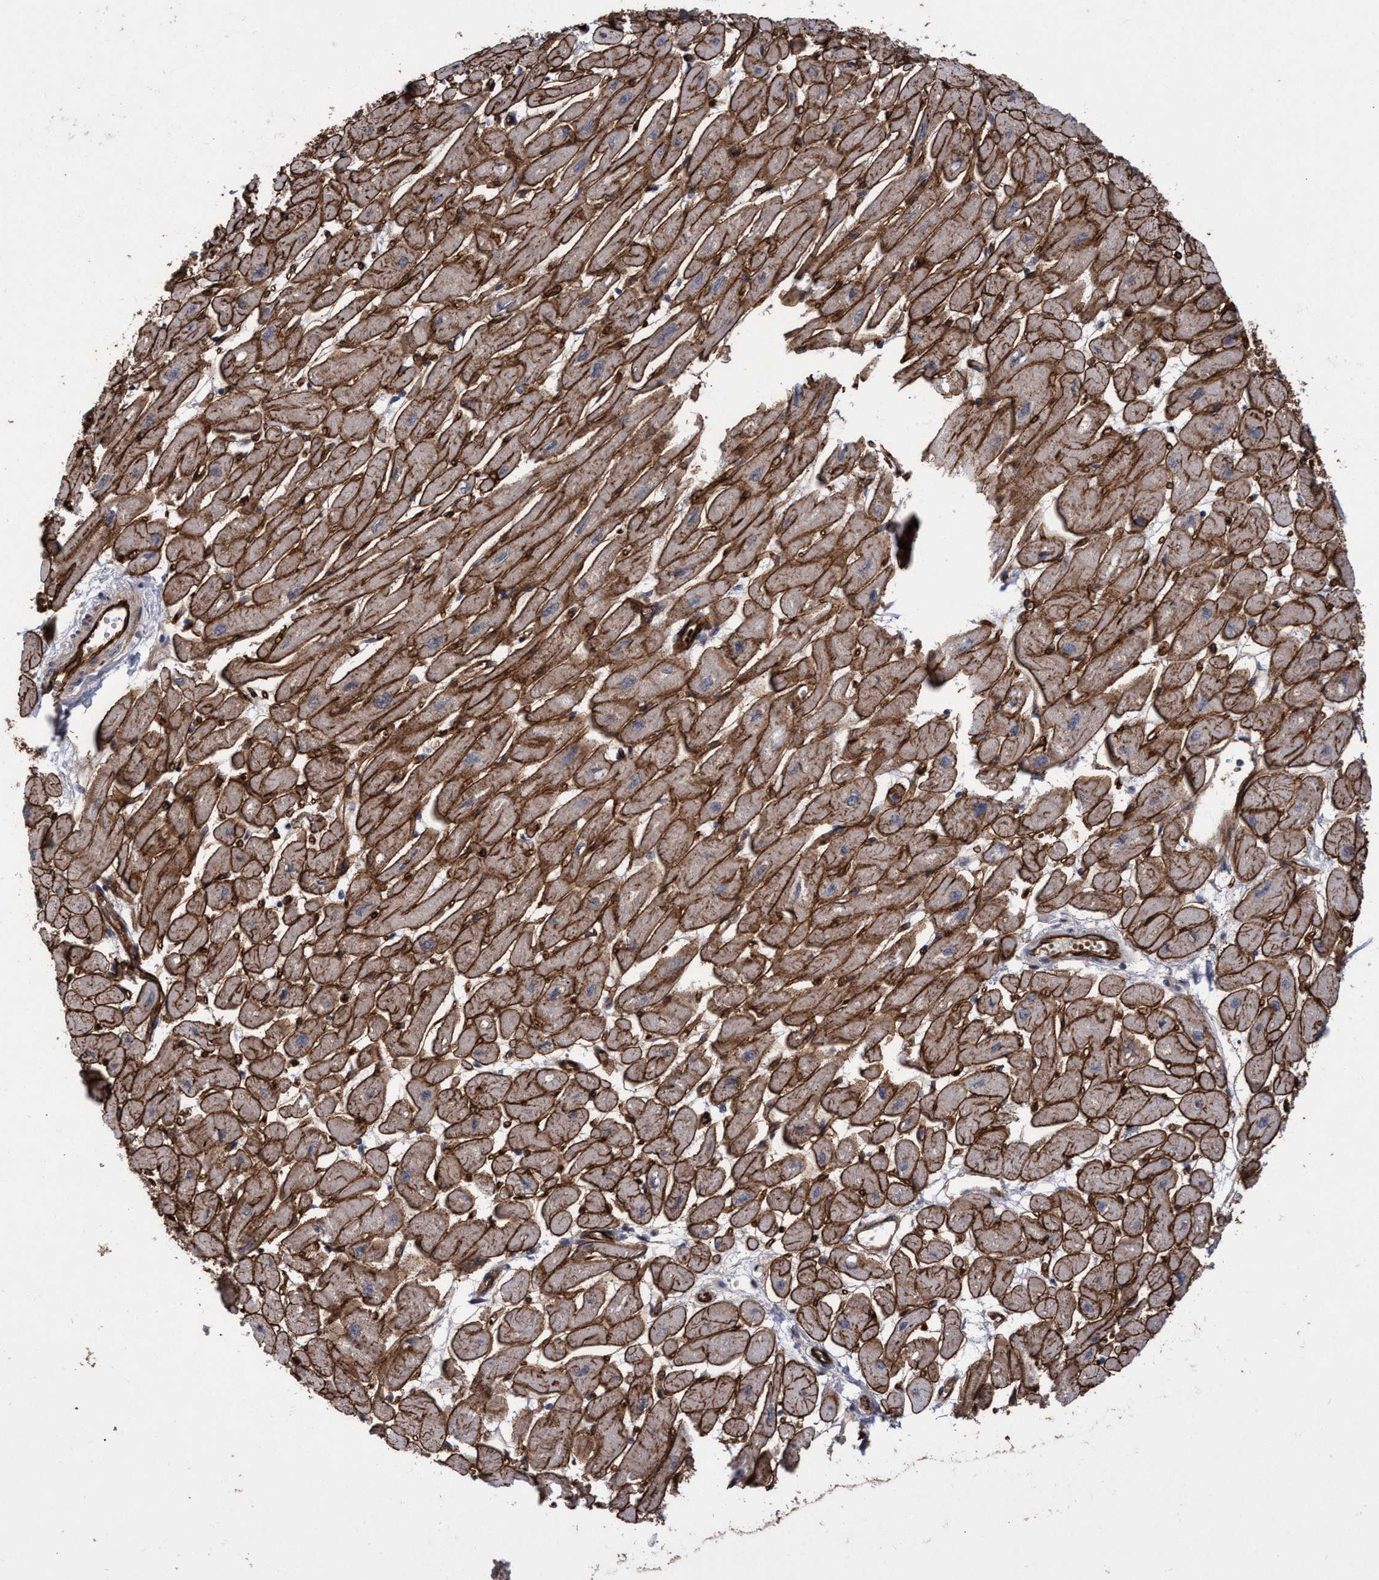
{"staining": {"intensity": "moderate", "quantity": ">75%", "location": "cytoplasmic/membranous"}, "tissue": "heart muscle", "cell_type": "Cardiomyocytes", "image_type": "normal", "snomed": [{"axis": "morphology", "description": "Normal tissue, NOS"}, {"axis": "topography", "description": "Heart"}], "caption": "Protein expression analysis of normal heart muscle demonstrates moderate cytoplasmic/membranous expression in approximately >75% of cardiomyocytes.", "gene": "ZNF750", "patient": {"sex": "female", "age": 54}}